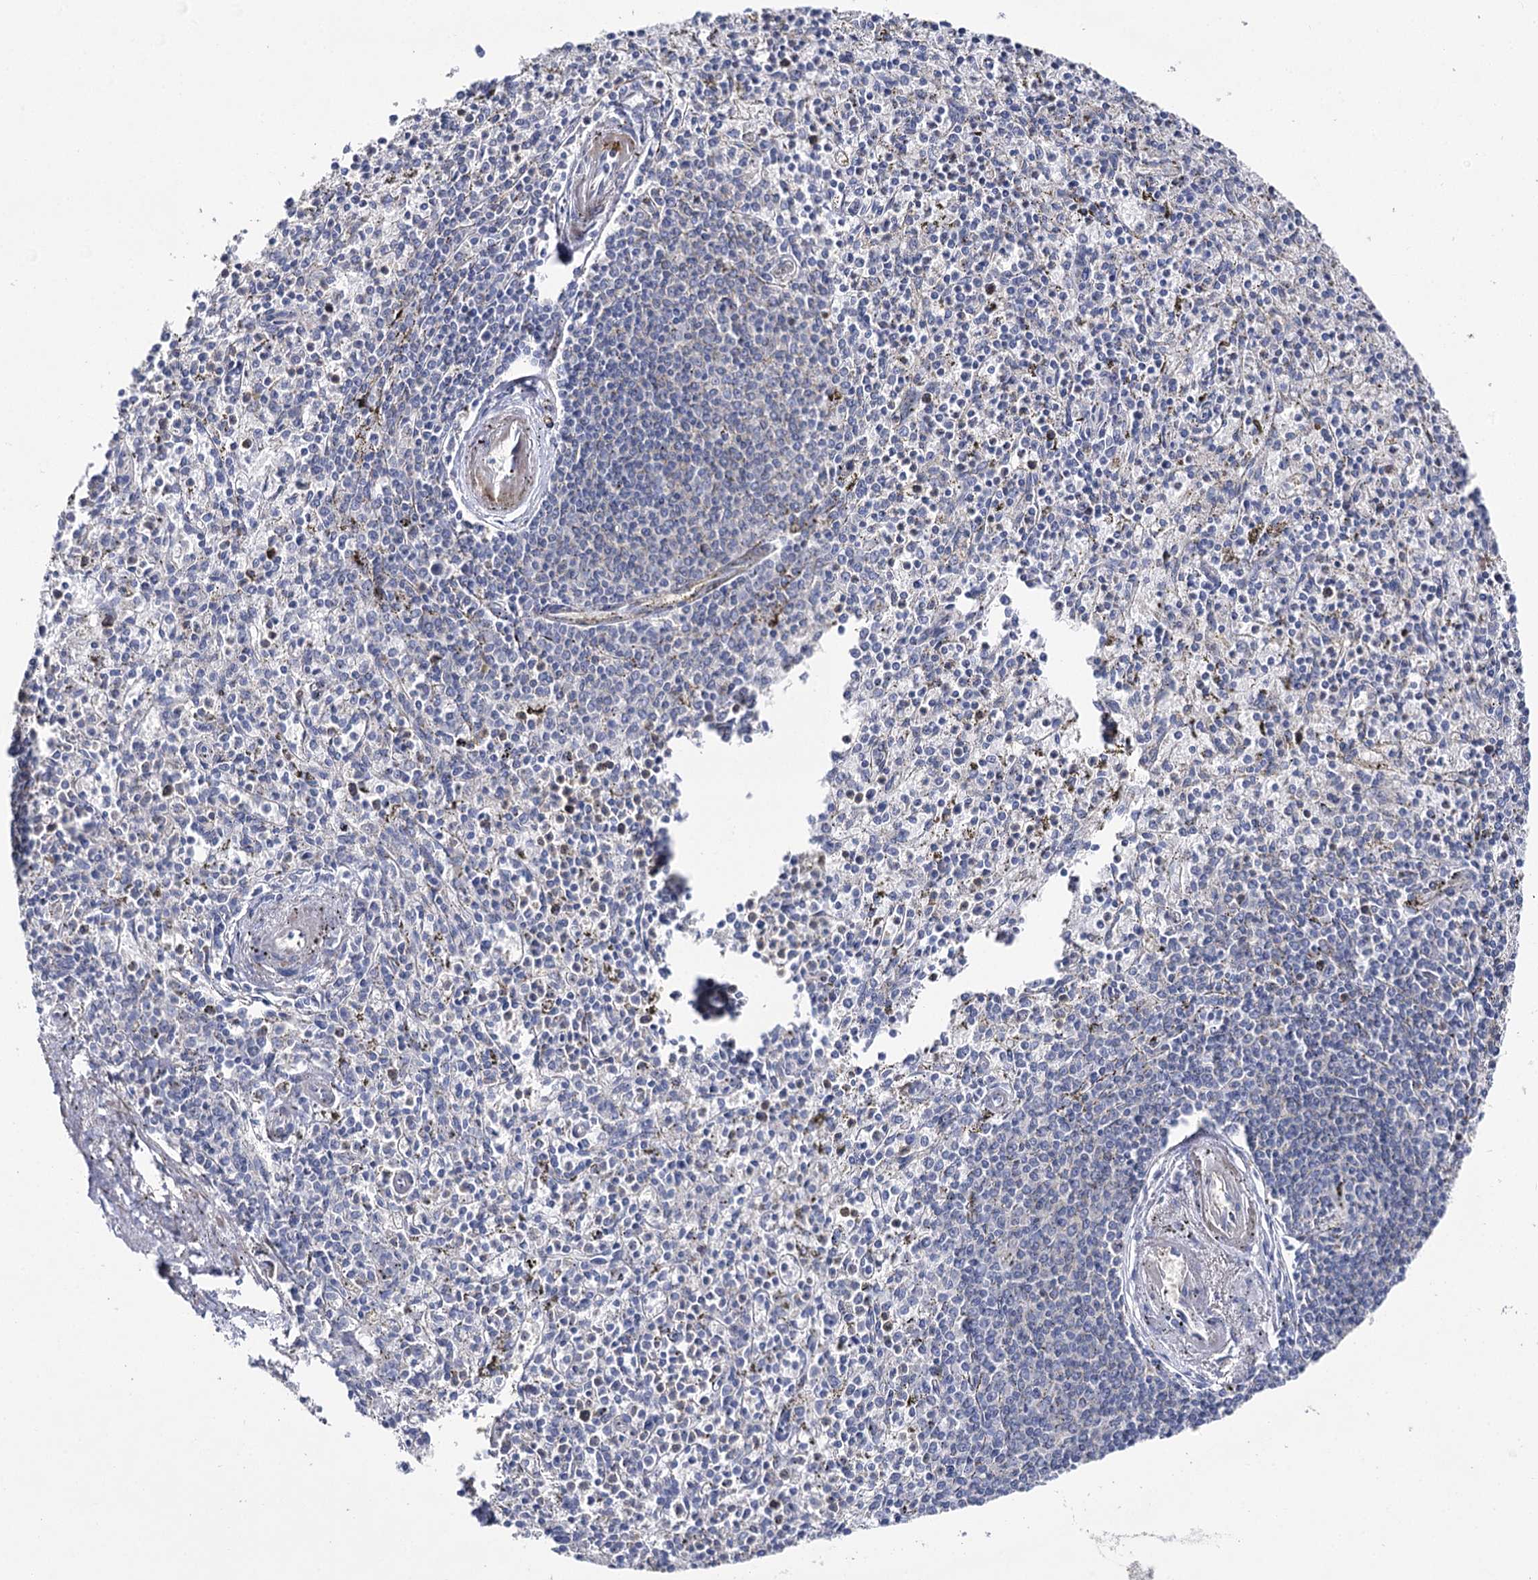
{"staining": {"intensity": "negative", "quantity": "none", "location": "none"}, "tissue": "spleen", "cell_type": "Cells in red pulp", "image_type": "normal", "snomed": [{"axis": "morphology", "description": "Normal tissue, NOS"}, {"axis": "topography", "description": "Spleen"}], "caption": "Micrograph shows no significant protein staining in cells in red pulp of normal spleen. (DAB immunohistochemistry, high magnification).", "gene": "NRAP", "patient": {"sex": "male", "age": 72}}